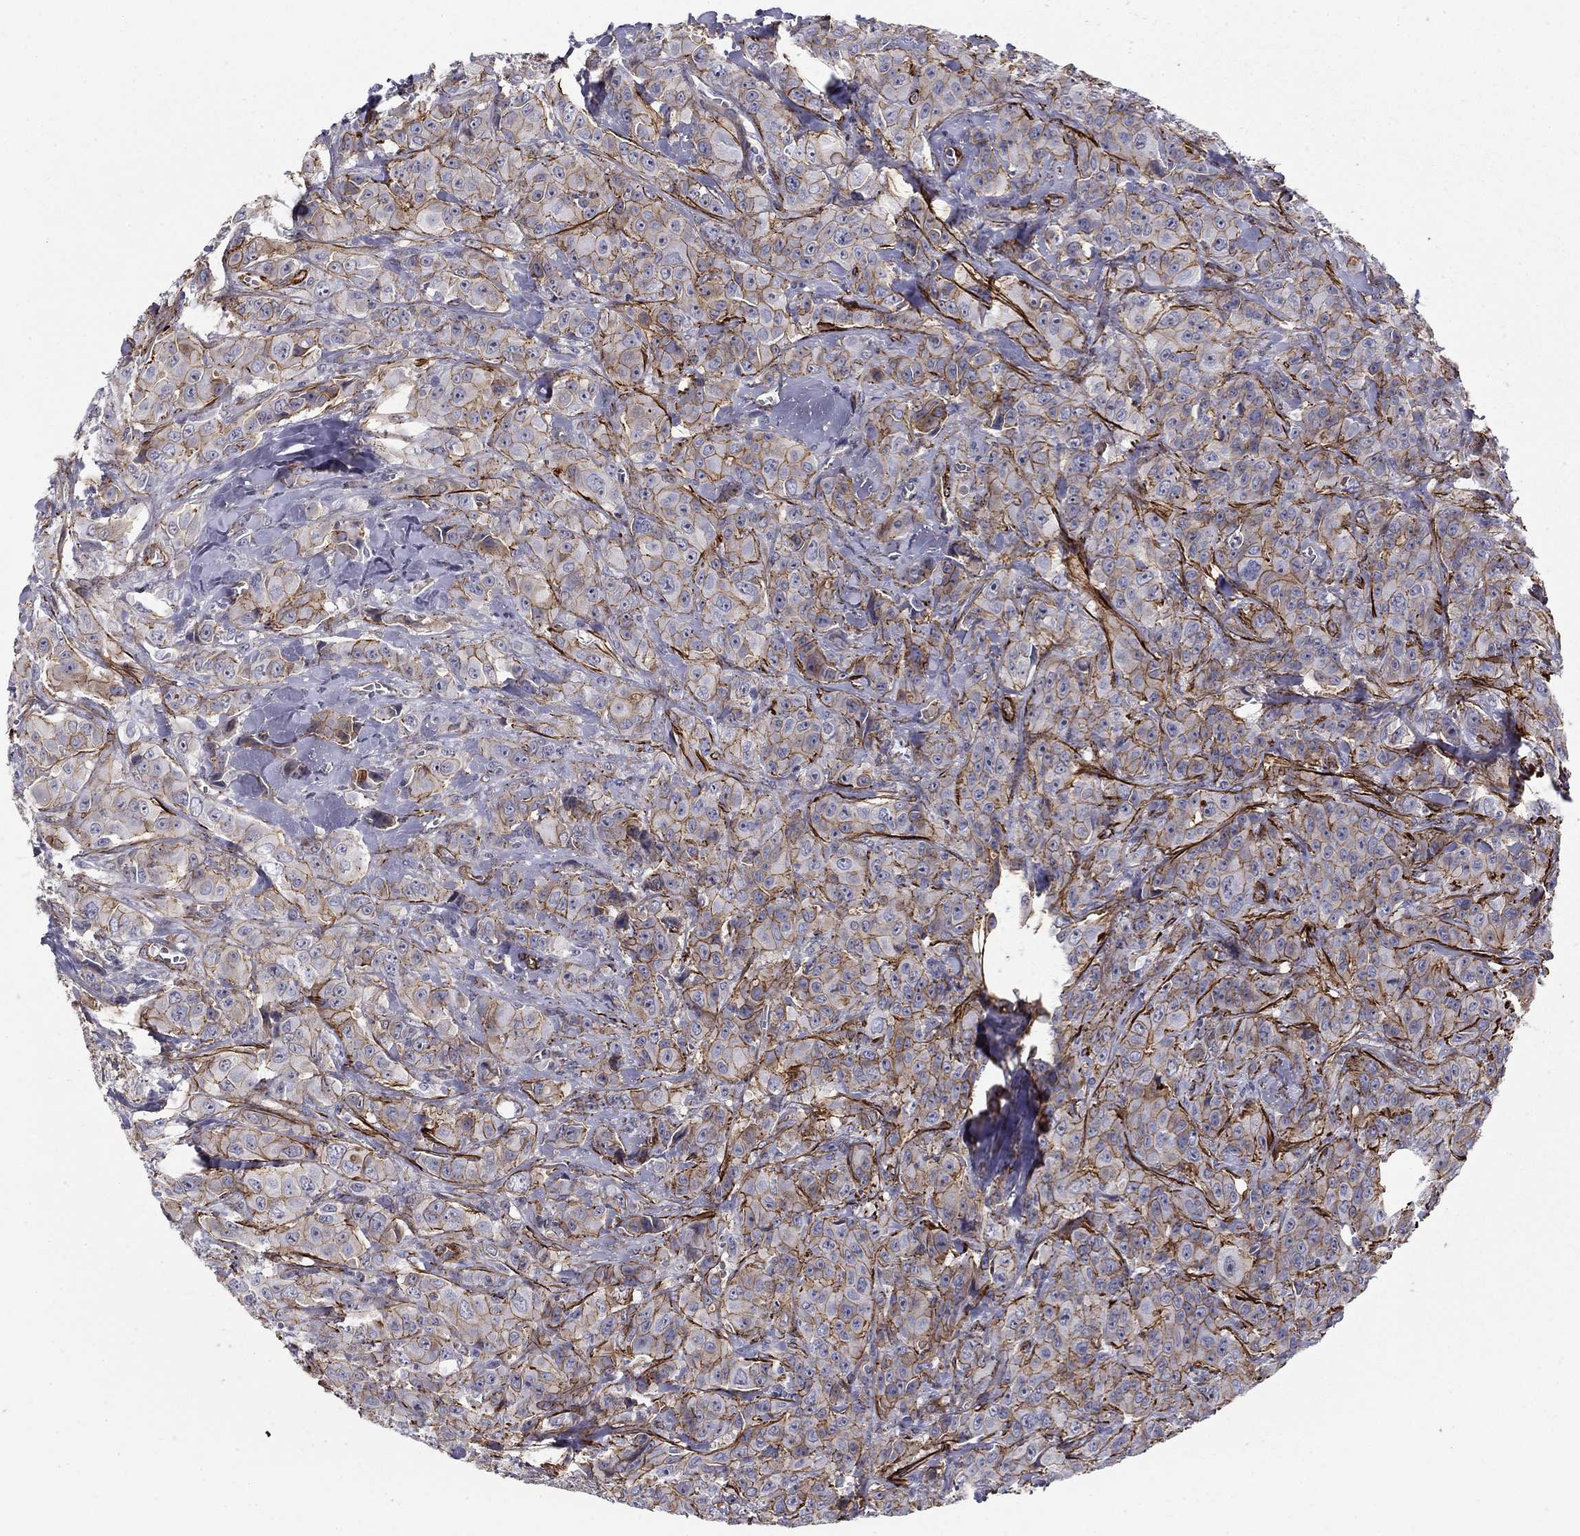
{"staining": {"intensity": "strong", "quantity": "25%-75%", "location": "cytoplasmic/membranous"}, "tissue": "breast cancer", "cell_type": "Tumor cells", "image_type": "cancer", "snomed": [{"axis": "morphology", "description": "Duct carcinoma"}, {"axis": "topography", "description": "Breast"}], "caption": "Immunohistochemistry (IHC) image of breast cancer (infiltrating ductal carcinoma) stained for a protein (brown), which shows high levels of strong cytoplasmic/membranous positivity in about 25%-75% of tumor cells.", "gene": "KRBA1", "patient": {"sex": "female", "age": 43}}